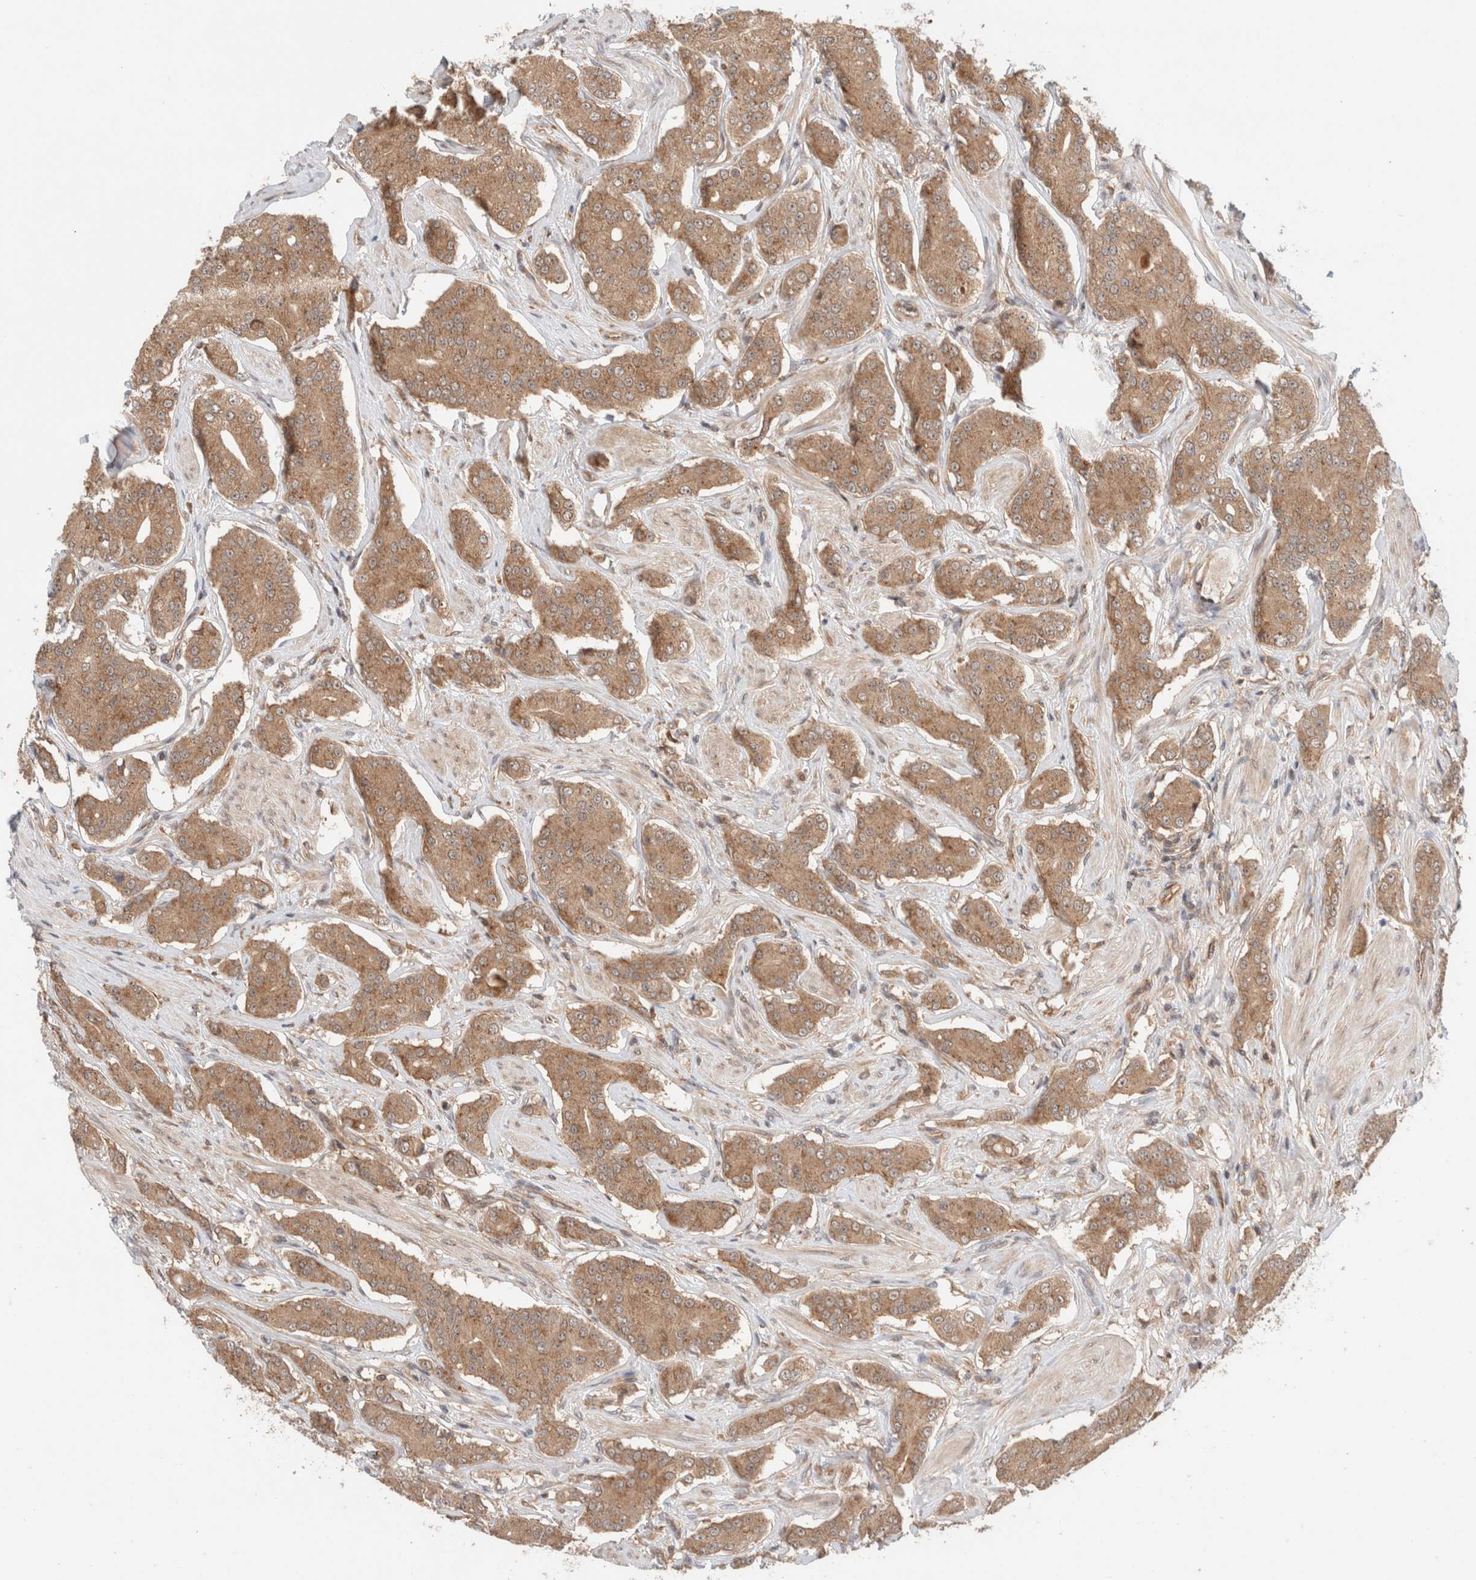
{"staining": {"intensity": "moderate", "quantity": ">75%", "location": "cytoplasmic/membranous"}, "tissue": "prostate cancer", "cell_type": "Tumor cells", "image_type": "cancer", "snomed": [{"axis": "morphology", "description": "Adenocarcinoma, High grade"}, {"axis": "topography", "description": "Prostate"}], "caption": "Prostate cancer stained with IHC exhibits moderate cytoplasmic/membranous staining in about >75% of tumor cells.", "gene": "SIKE1", "patient": {"sex": "male", "age": 71}}